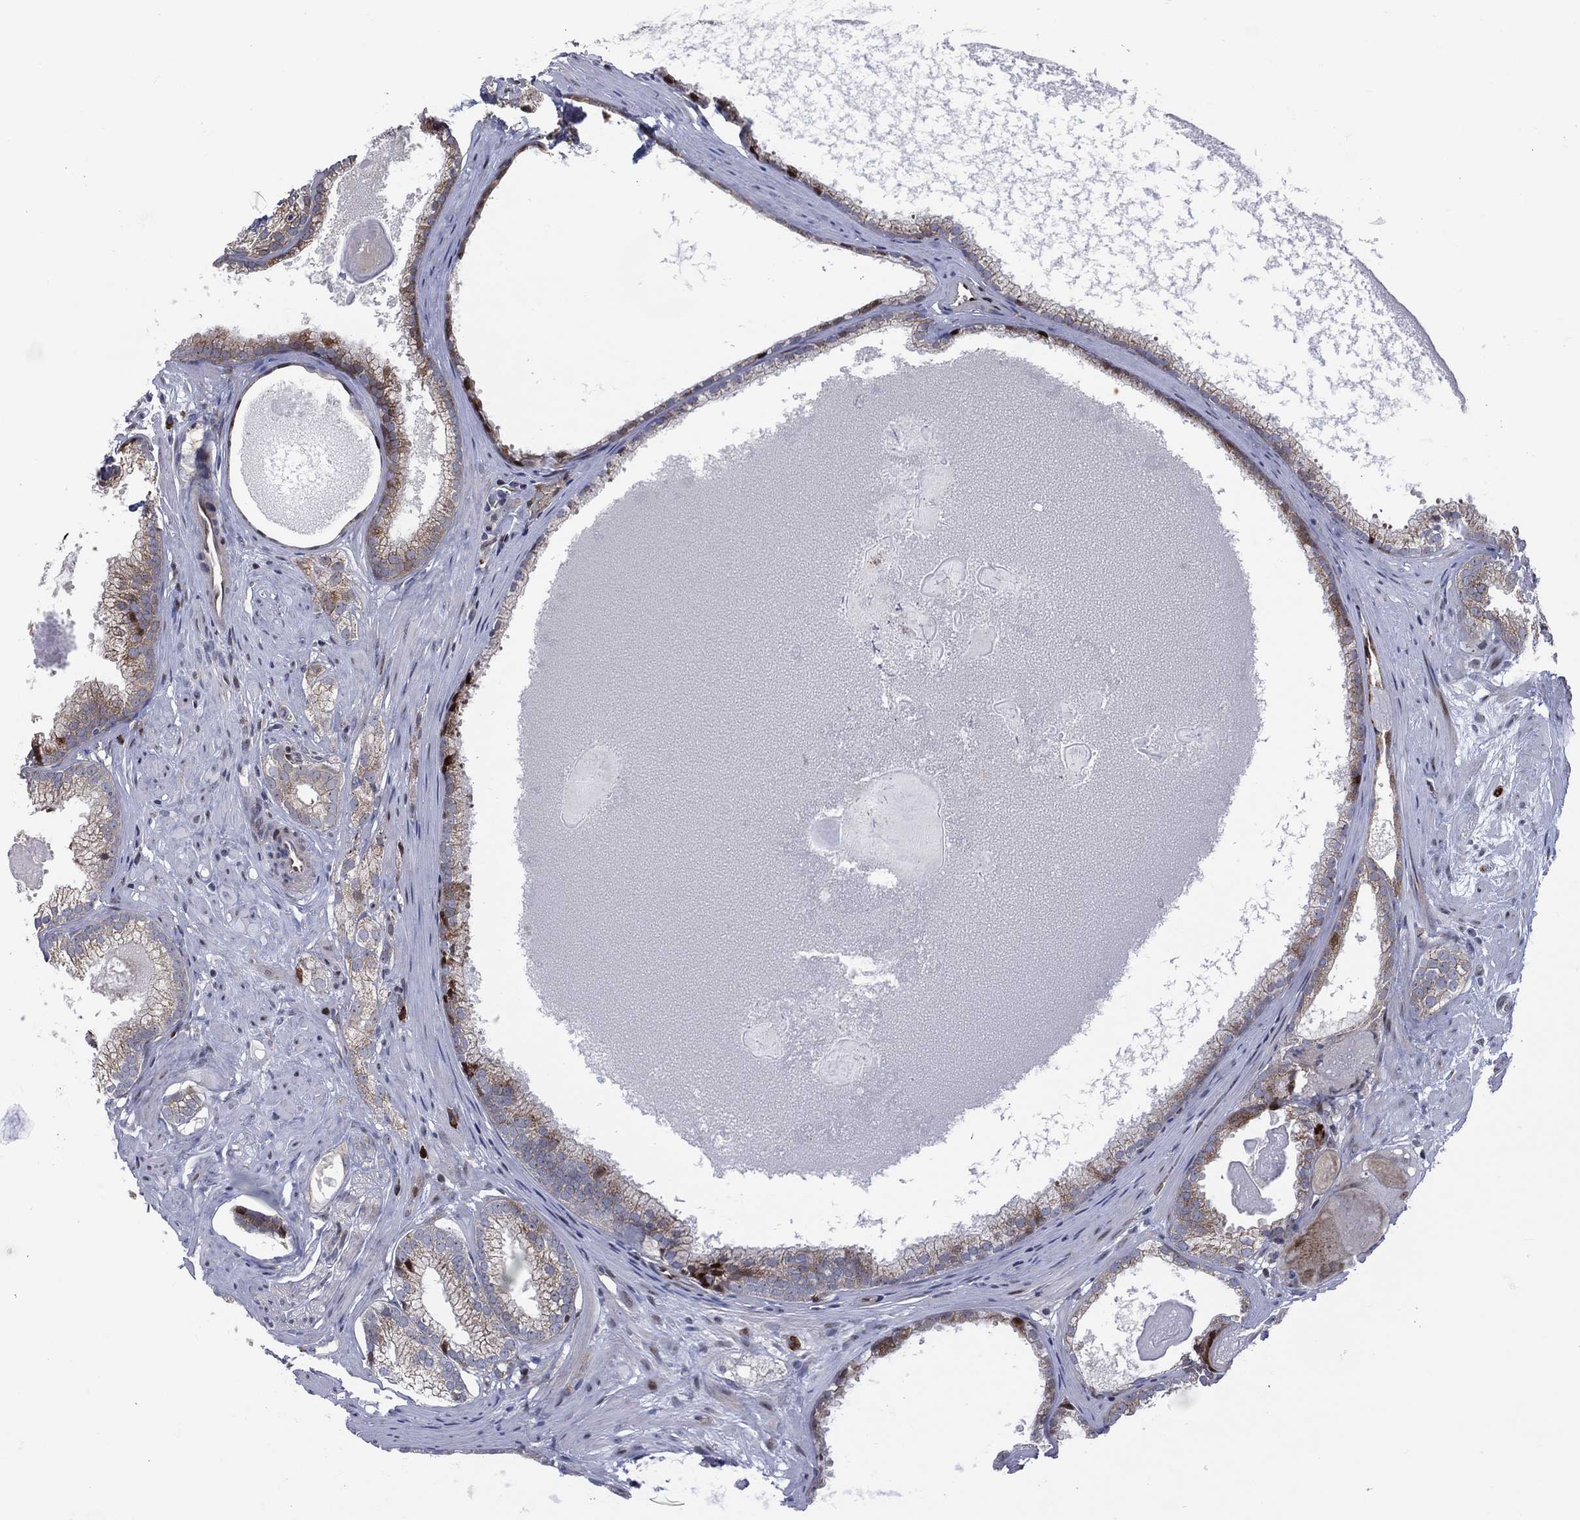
{"staining": {"intensity": "moderate", "quantity": "<25%", "location": "cytoplasmic/membranous"}, "tissue": "prostate cancer", "cell_type": "Tumor cells", "image_type": "cancer", "snomed": [{"axis": "morphology", "description": "Adenocarcinoma, High grade"}, {"axis": "topography", "description": "Prostate and seminal vesicle, NOS"}], "caption": "Prostate cancer stained for a protein exhibits moderate cytoplasmic/membranous positivity in tumor cells. Ihc stains the protein in brown and the nuclei are stained blue.", "gene": "VHL", "patient": {"sex": "male", "age": 62}}